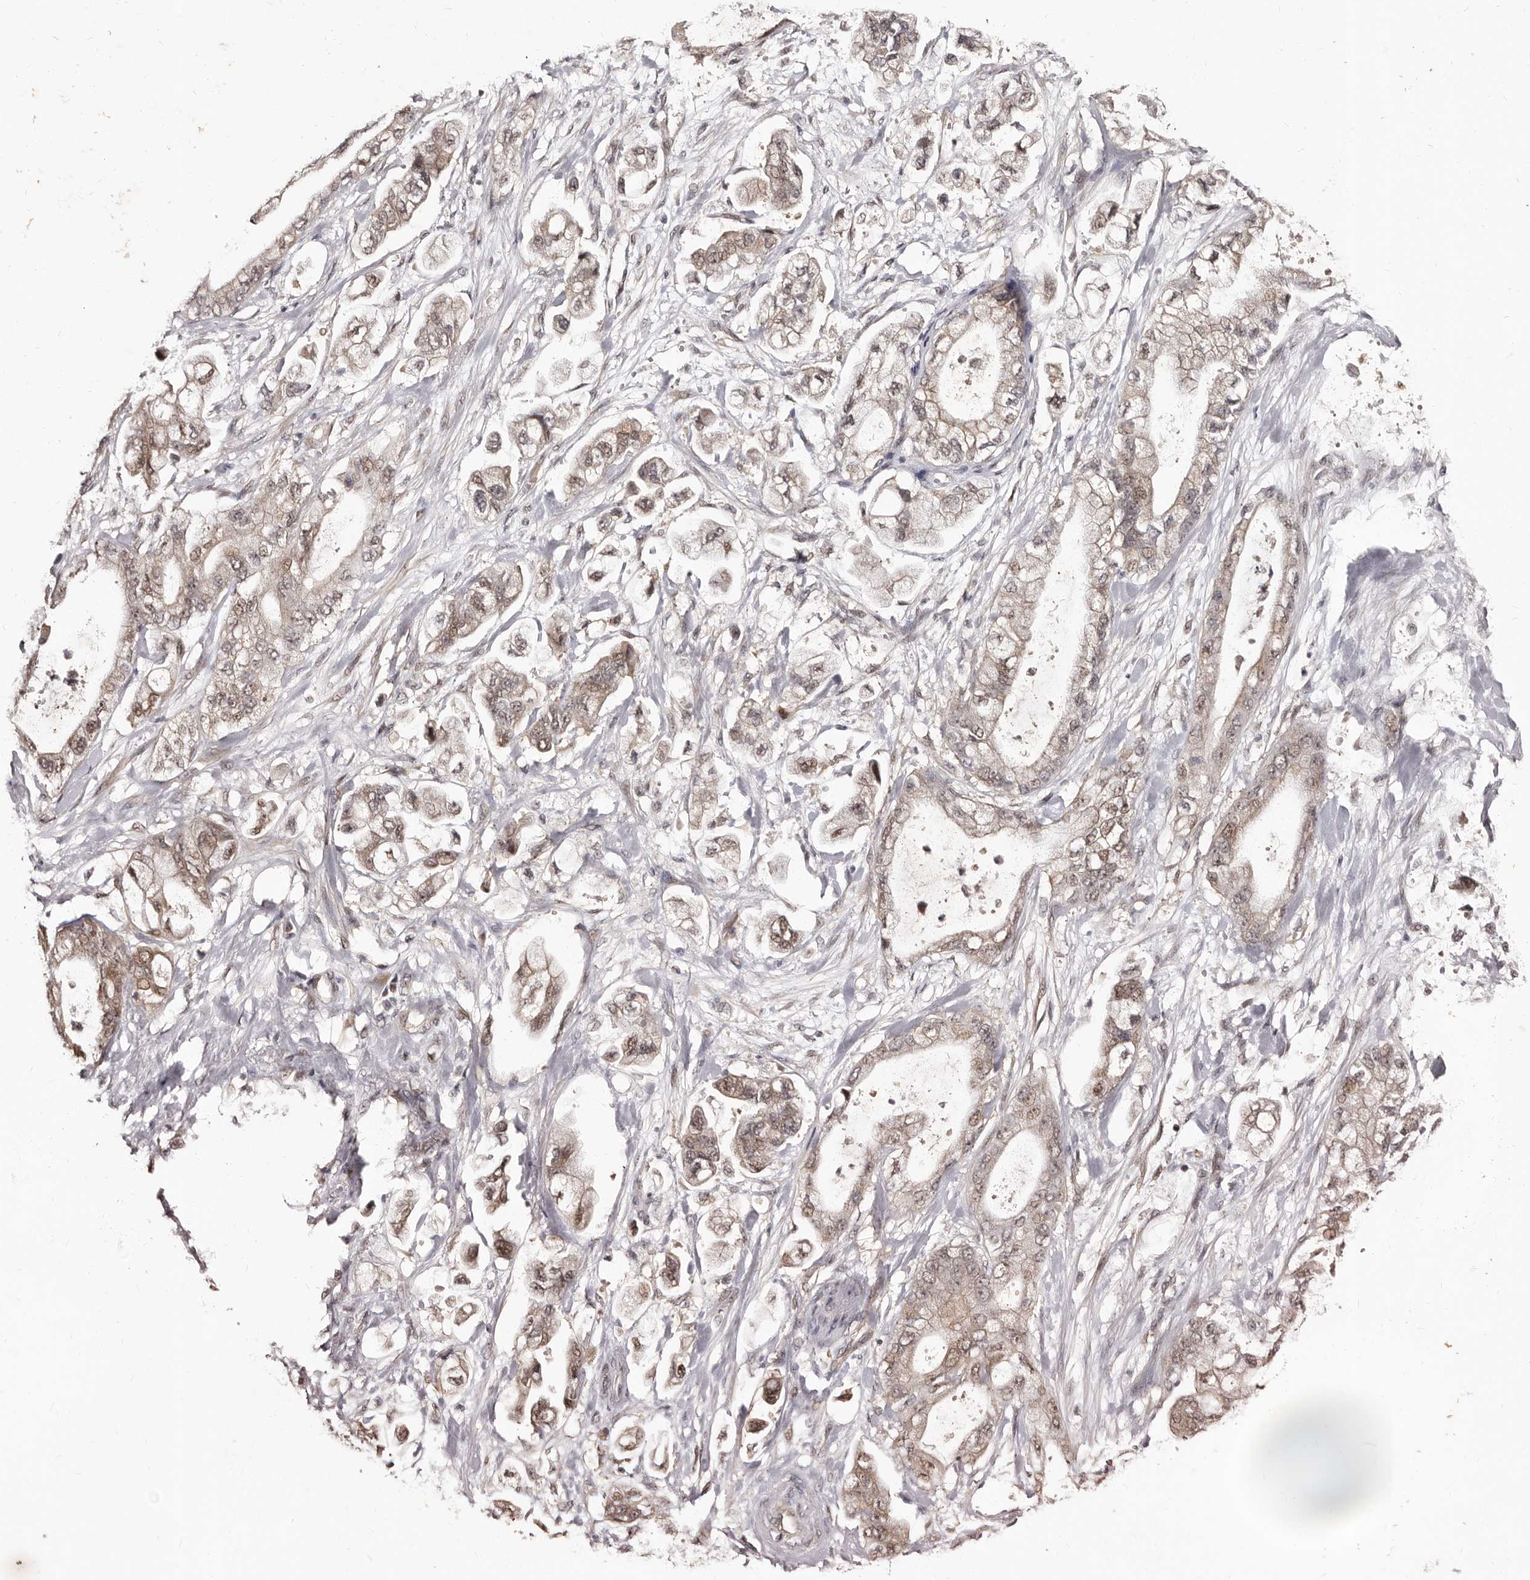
{"staining": {"intensity": "weak", "quantity": ">75%", "location": "nuclear"}, "tissue": "stomach cancer", "cell_type": "Tumor cells", "image_type": "cancer", "snomed": [{"axis": "morphology", "description": "Normal tissue, NOS"}, {"axis": "morphology", "description": "Adenocarcinoma, NOS"}, {"axis": "topography", "description": "Stomach"}], "caption": "Adenocarcinoma (stomach) stained with DAB IHC exhibits low levels of weak nuclear staining in approximately >75% of tumor cells.", "gene": "TBC1D22B", "patient": {"sex": "male", "age": 62}}